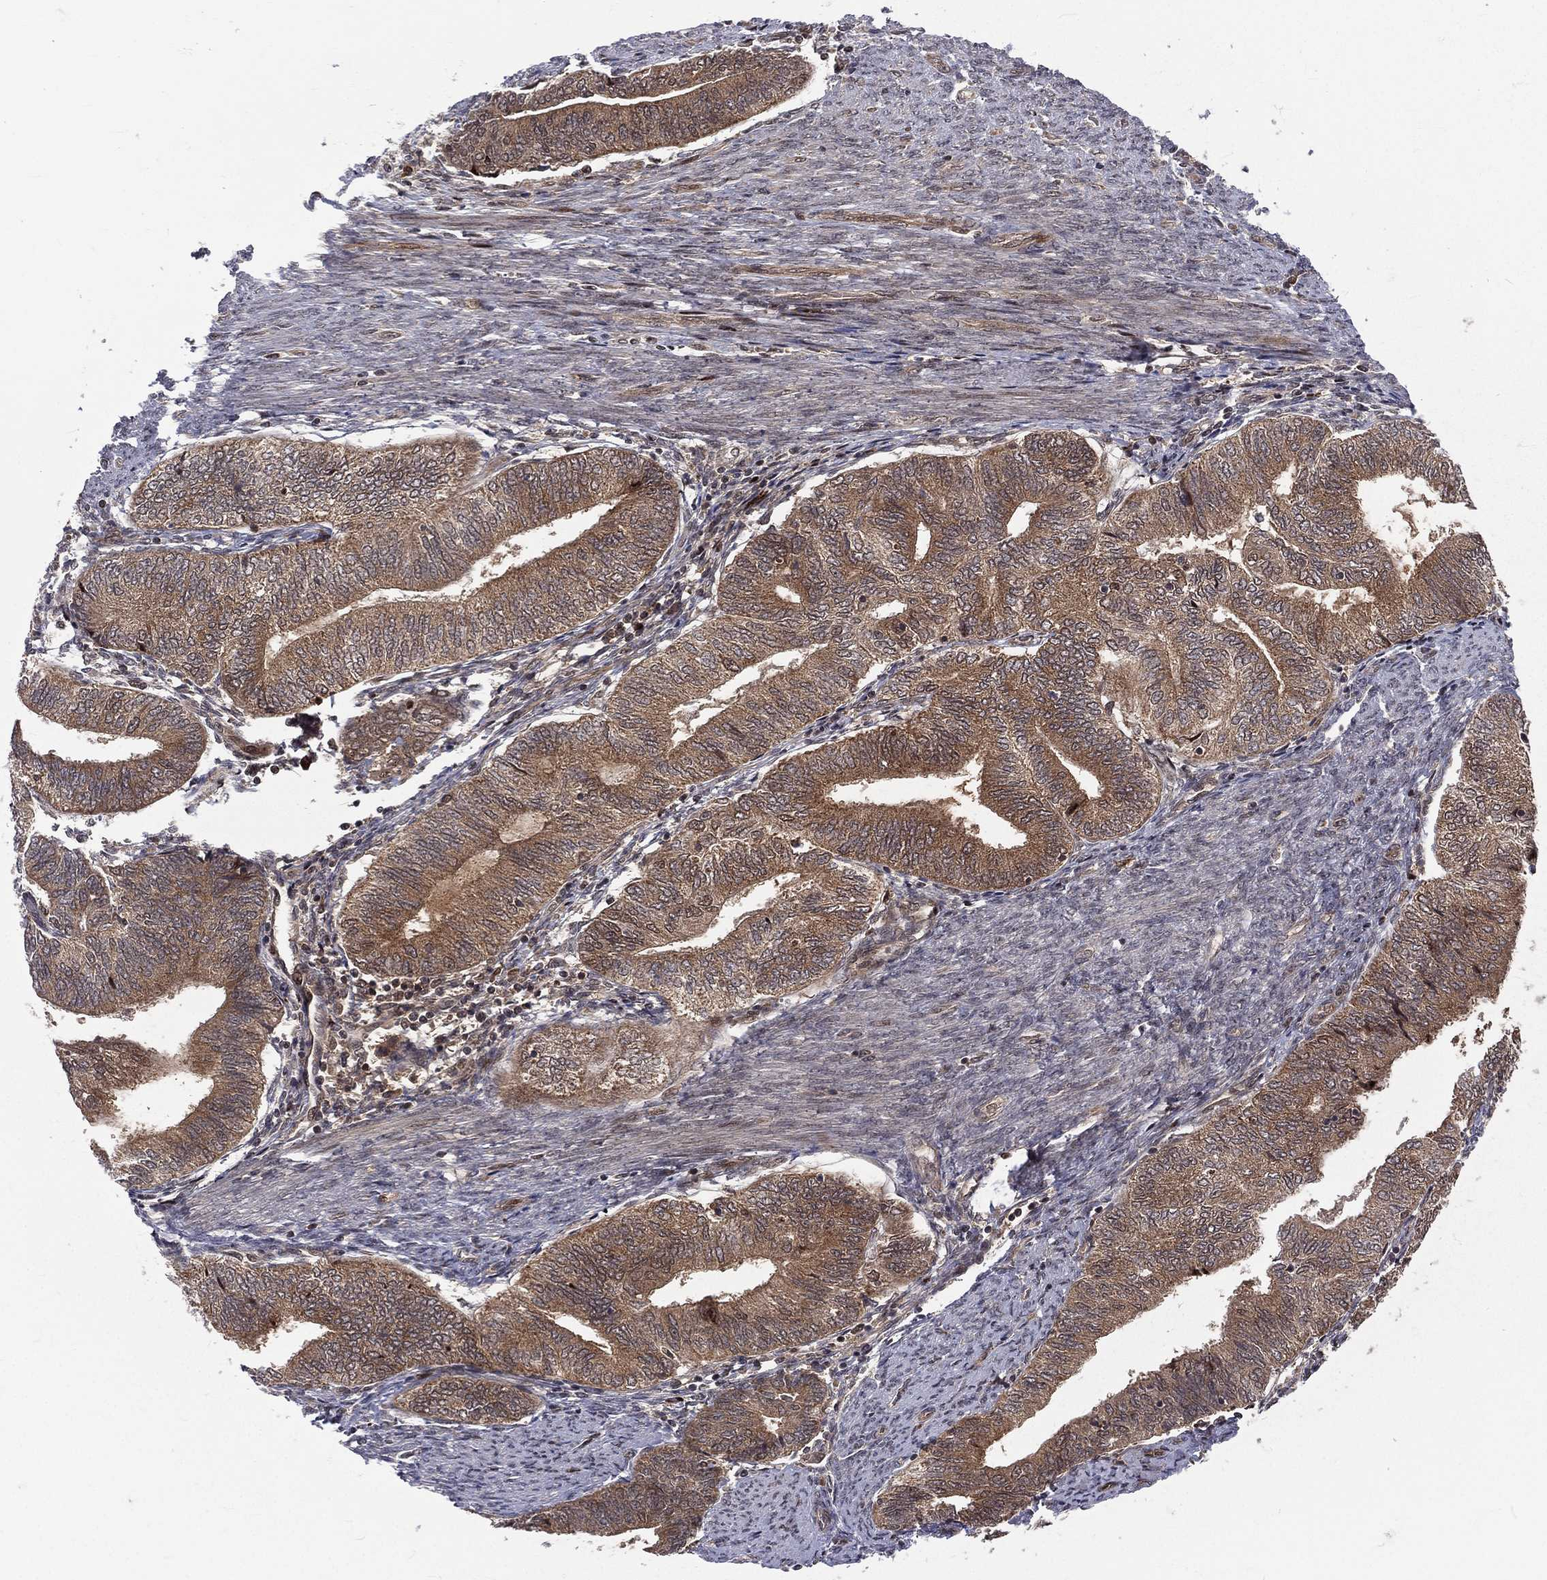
{"staining": {"intensity": "moderate", "quantity": ">75%", "location": "cytoplasmic/membranous"}, "tissue": "endometrial cancer", "cell_type": "Tumor cells", "image_type": "cancer", "snomed": [{"axis": "morphology", "description": "Adenocarcinoma, NOS"}, {"axis": "topography", "description": "Endometrium"}], "caption": "Protein expression by IHC displays moderate cytoplasmic/membranous expression in about >75% of tumor cells in adenocarcinoma (endometrial). The protein is shown in brown color, while the nuclei are stained blue.", "gene": "MDM2", "patient": {"sex": "female", "age": 65}}